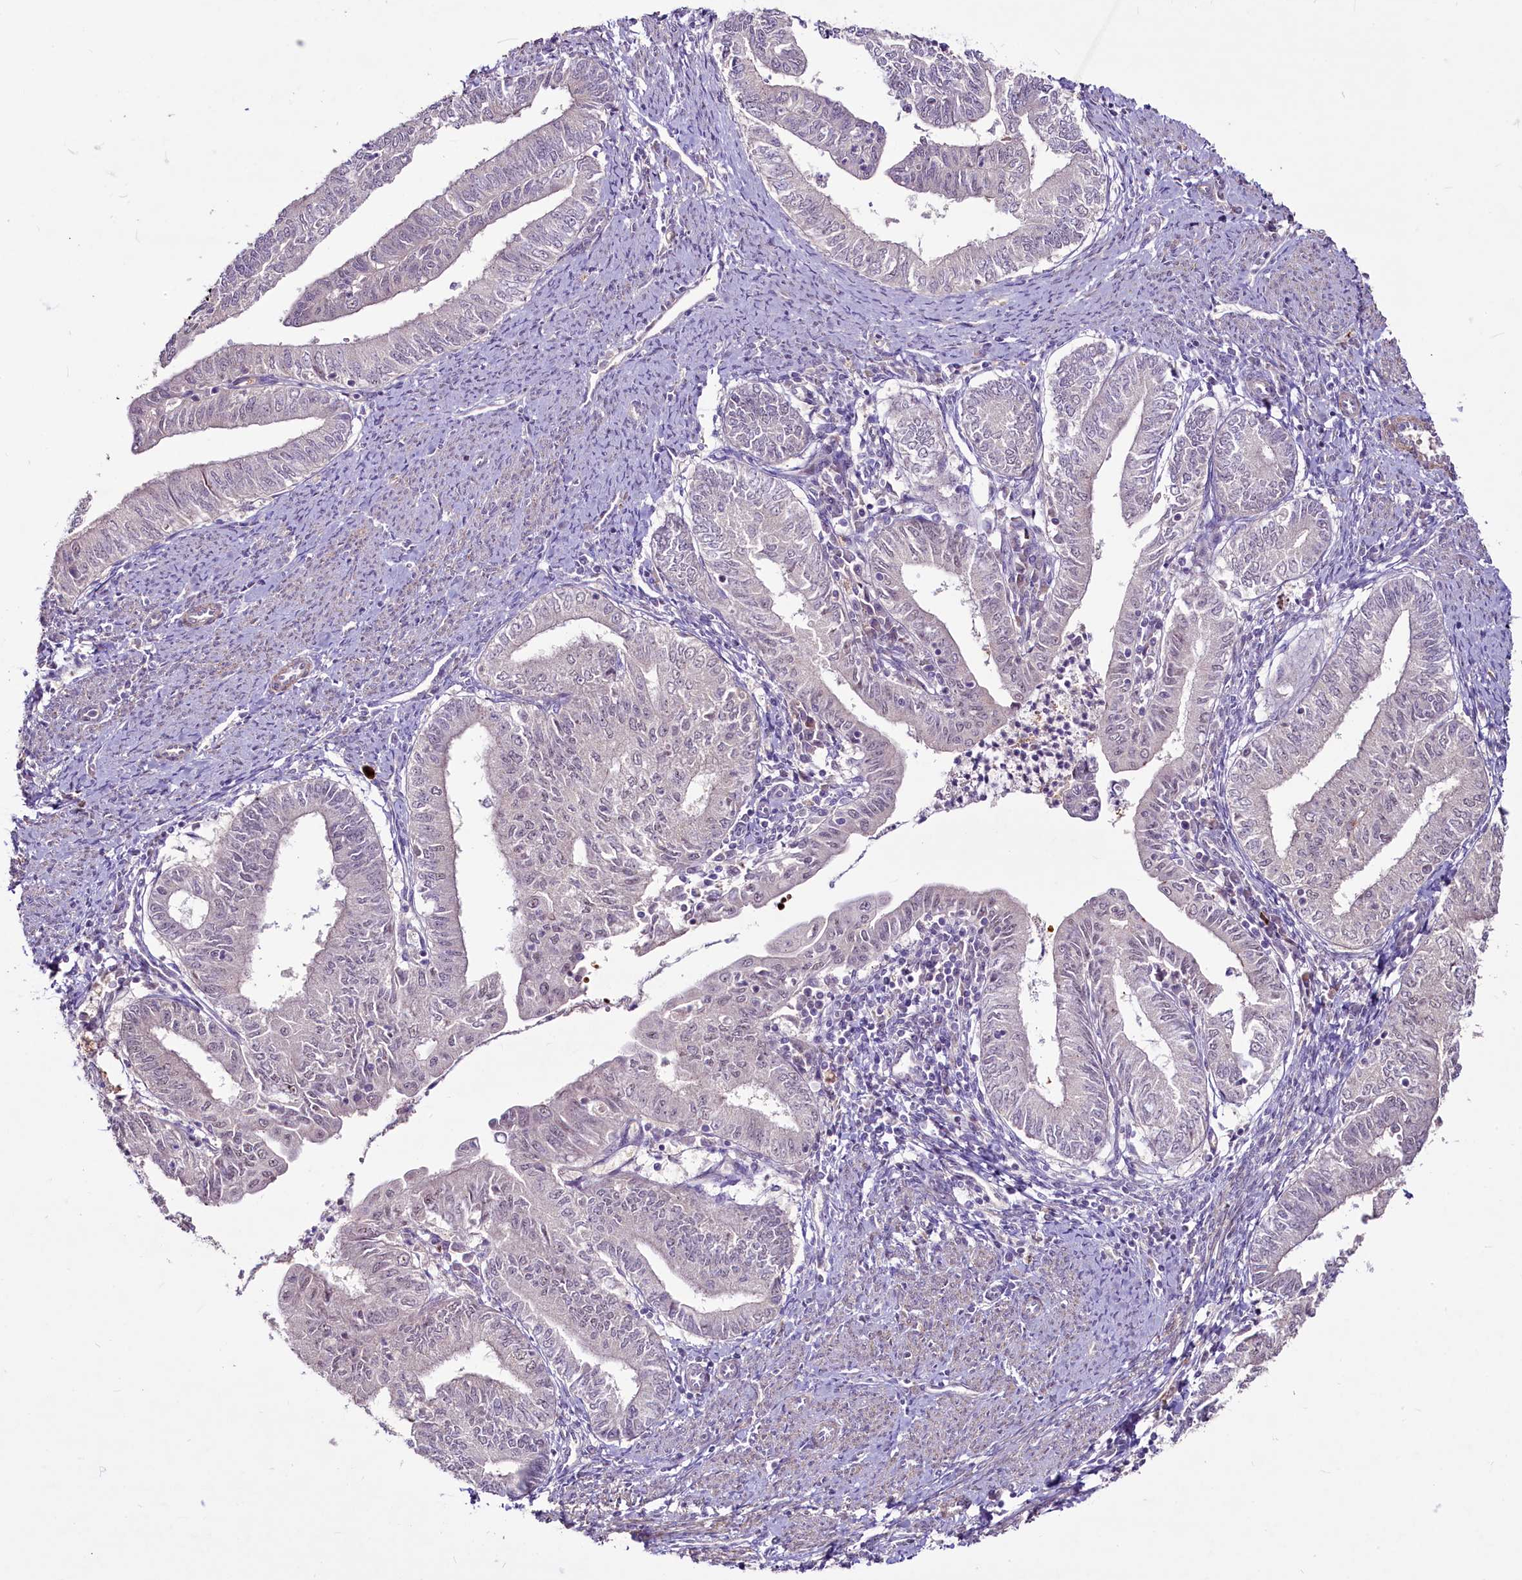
{"staining": {"intensity": "negative", "quantity": "none", "location": "none"}, "tissue": "endometrial cancer", "cell_type": "Tumor cells", "image_type": "cancer", "snomed": [{"axis": "morphology", "description": "Adenocarcinoma, NOS"}, {"axis": "topography", "description": "Endometrium"}], "caption": "DAB immunohistochemical staining of human endometrial cancer demonstrates no significant positivity in tumor cells.", "gene": "SUSD3", "patient": {"sex": "female", "age": 66}}